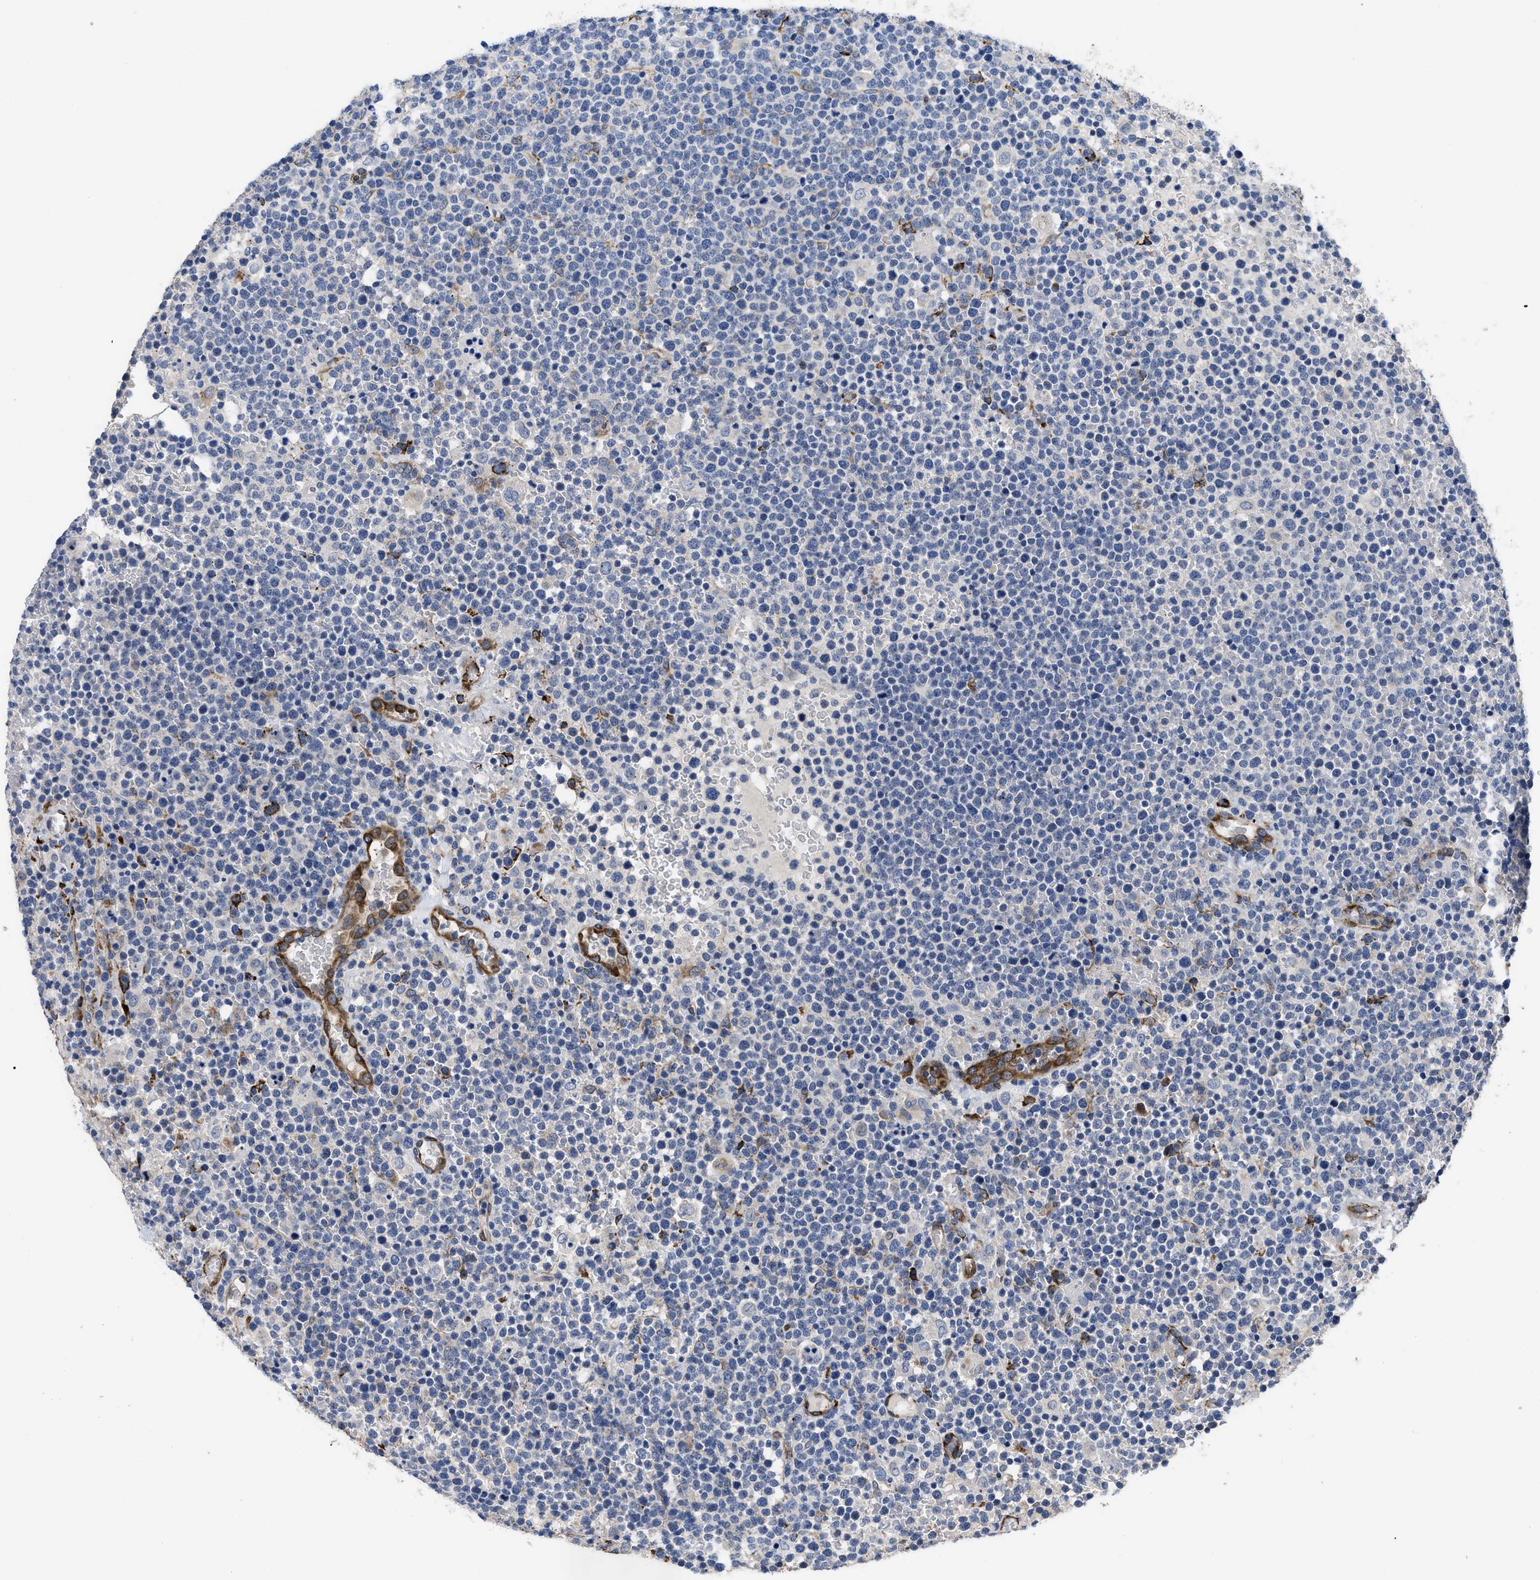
{"staining": {"intensity": "negative", "quantity": "none", "location": "none"}, "tissue": "lymphoma", "cell_type": "Tumor cells", "image_type": "cancer", "snomed": [{"axis": "morphology", "description": "Malignant lymphoma, non-Hodgkin's type, High grade"}, {"axis": "topography", "description": "Lymph node"}], "caption": "An image of malignant lymphoma, non-Hodgkin's type (high-grade) stained for a protein shows no brown staining in tumor cells.", "gene": "SQLE", "patient": {"sex": "male", "age": 61}}